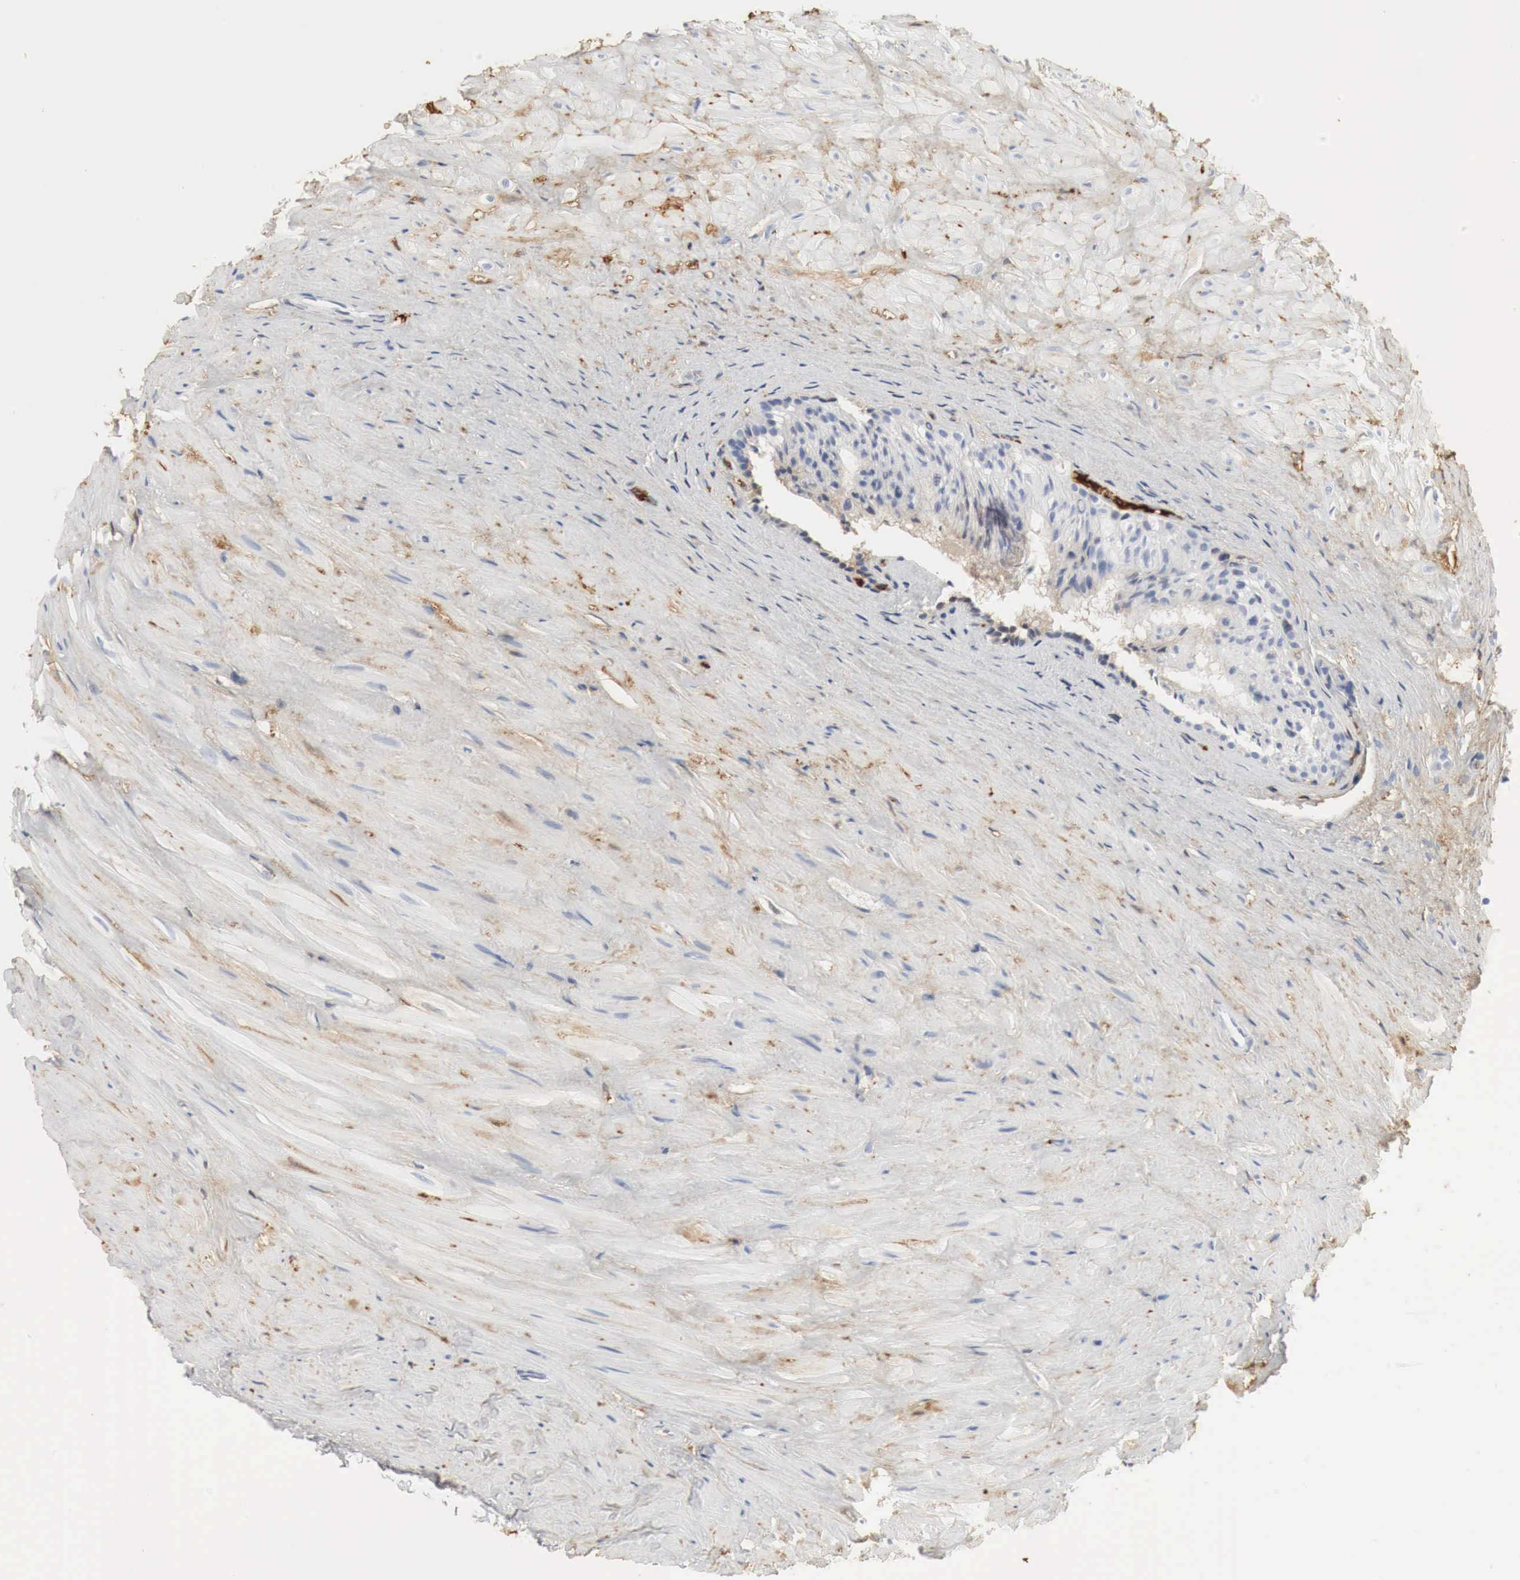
{"staining": {"intensity": "strong", "quantity": ">75%", "location": "cytoplasmic/membranous"}, "tissue": "epididymis", "cell_type": "Glandular cells", "image_type": "normal", "snomed": [{"axis": "morphology", "description": "Normal tissue, NOS"}, {"axis": "topography", "description": "Epididymis"}], "caption": "IHC micrograph of unremarkable epididymis: epididymis stained using immunohistochemistry (IHC) demonstrates high levels of strong protein expression localized specifically in the cytoplasmic/membranous of glandular cells, appearing as a cytoplasmic/membranous brown color.", "gene": "IGLC3", "patient": {"sex": "male", "age": 37}}